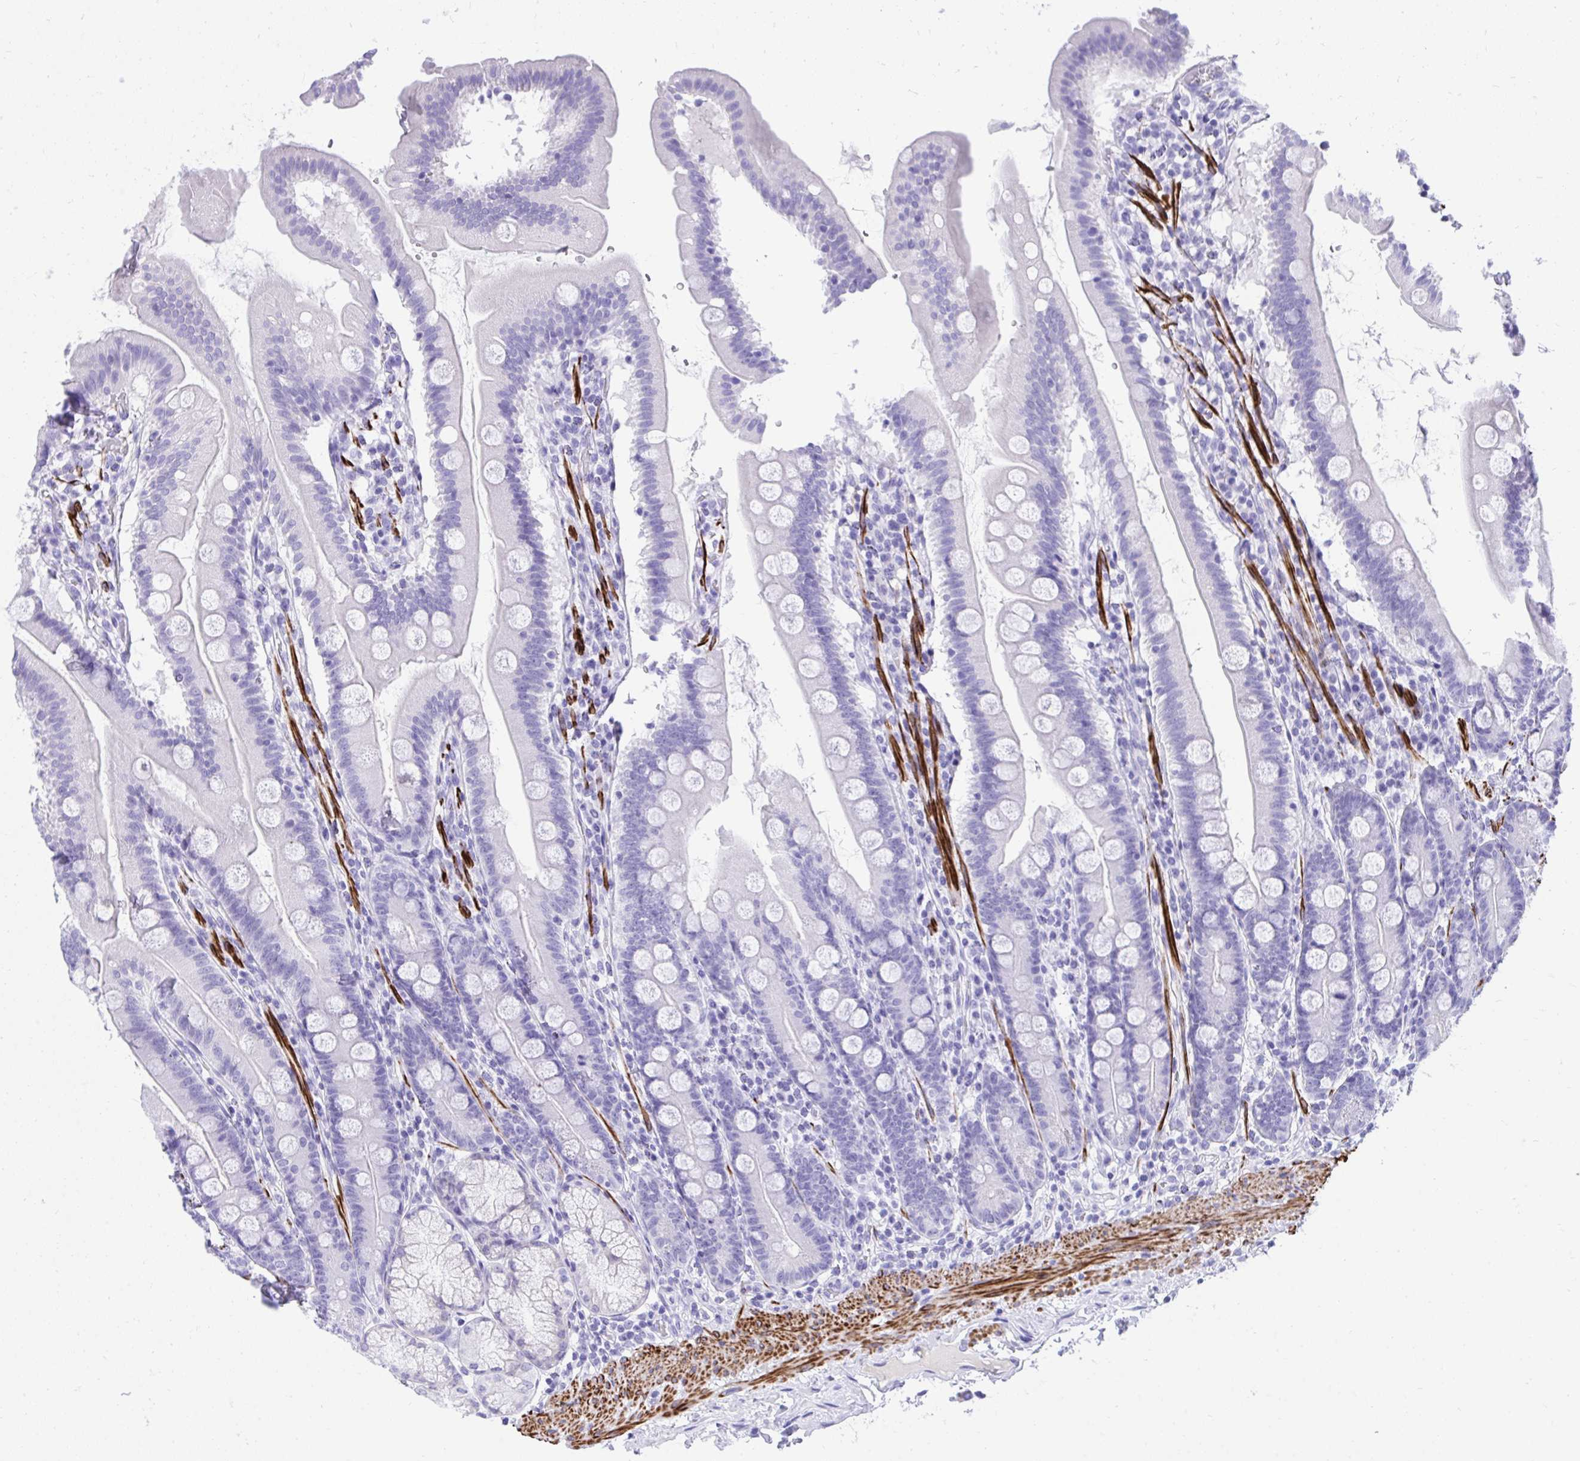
{"staining": {"intensity": "negative", "quantity": "none", "location": "none"}, "tissue": "duodenum", "cell_type": "Glandular cells", "image_type": "normal", "snomed": [{"axis": "morphology", "description": "Normal tissue, NOS"}, {"axis": "topography", "description": "Duodenum"}], "caption": "IHC of normal duodenum exhibits no staining in glandular cells.", "gene": "KCNN4", "patient": {"sex": "female", "age": 67}}